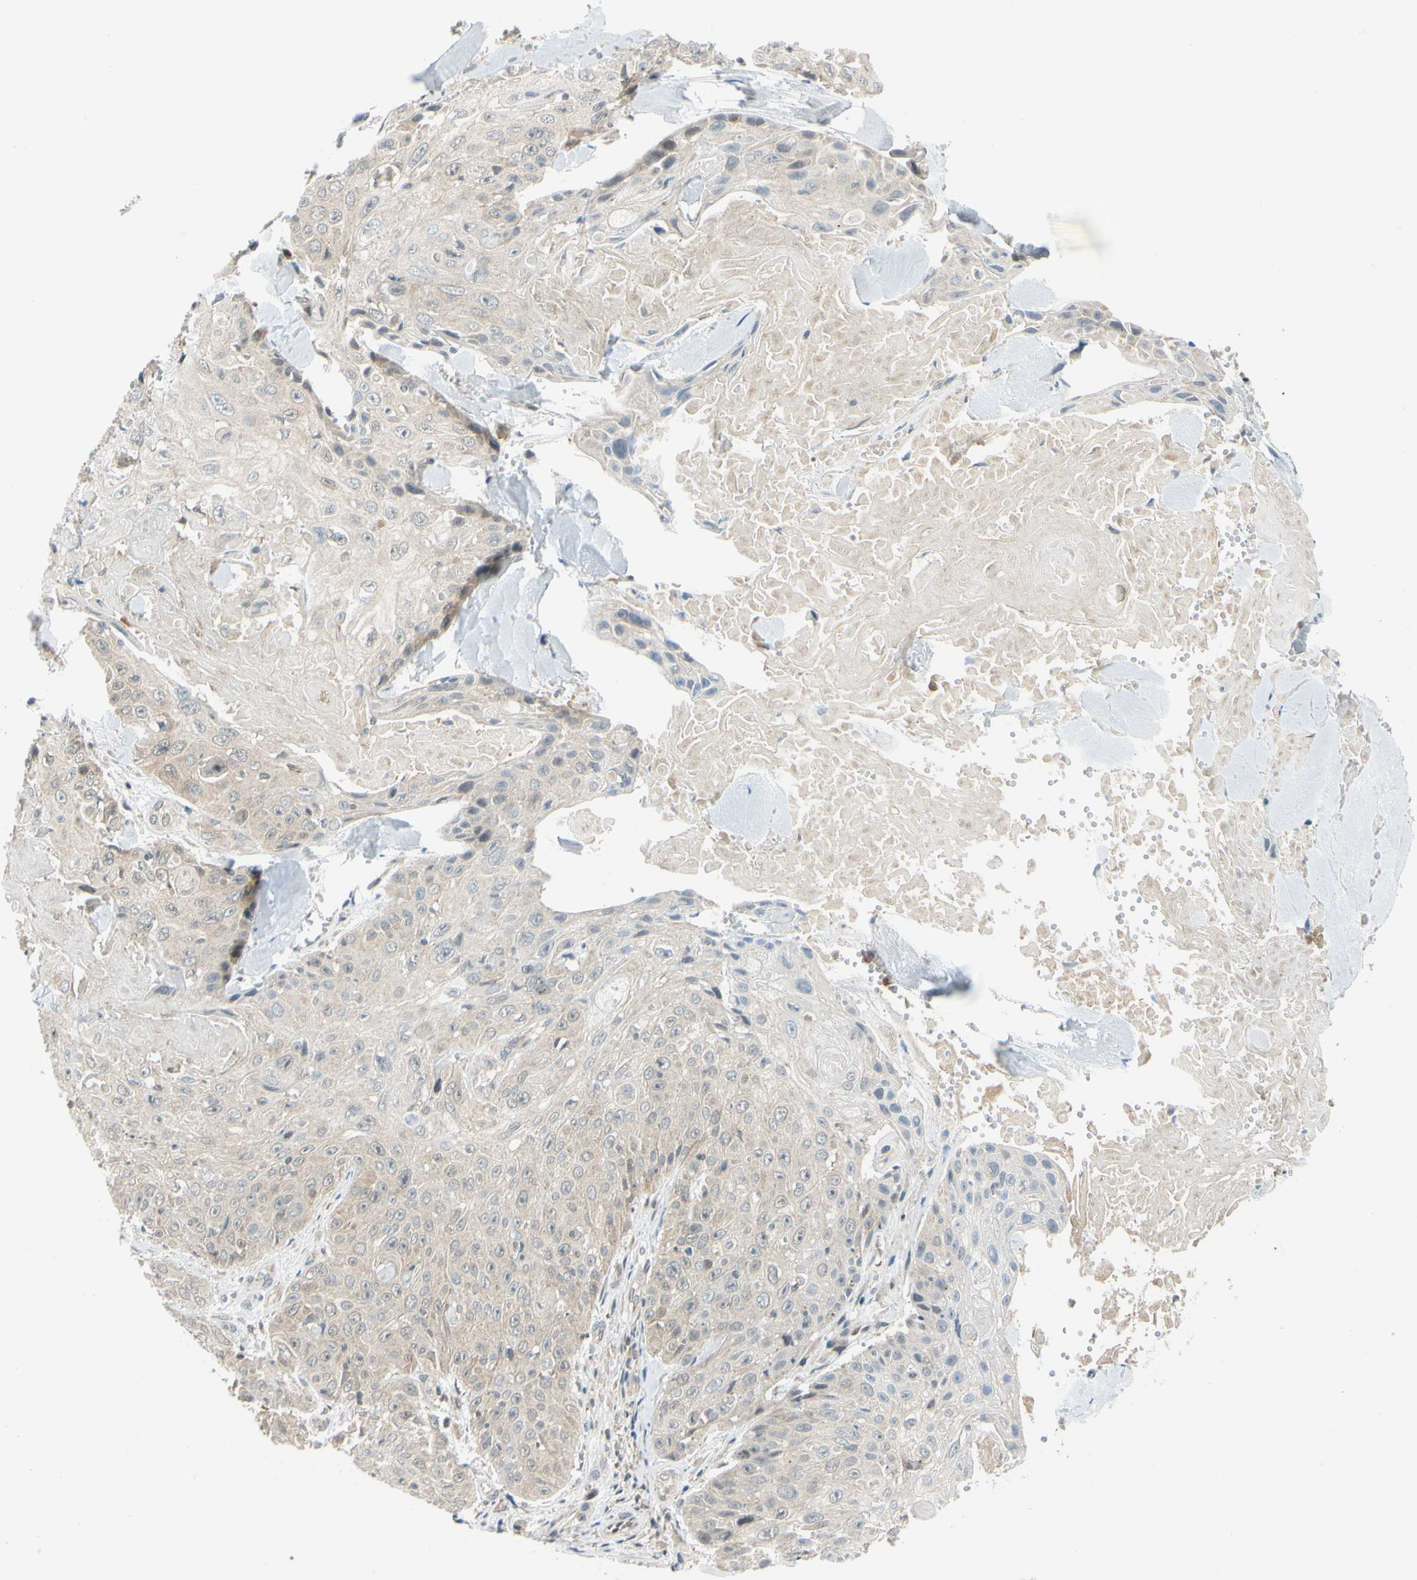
{"staining": {"intensity": "weak", "quantity": "<25%", "location": "cytoplasmic/membranous"}, "tissue": "skin cancer", "cell_type": "Tumor cells", "image_type": "cancer", "snomed": [{"axis": "morphology", "description": "Squamous cell carcinoma, NOS"}, {"axis": "topography", "description": "Skin"}], "caption": "Immunohistochemistry (IHC) of human skin squamous cell carcinoma demonstrates no positivity in tumor cells.", "gene": "MAPK9", "patient": {"sex": "male", "age": 86}}